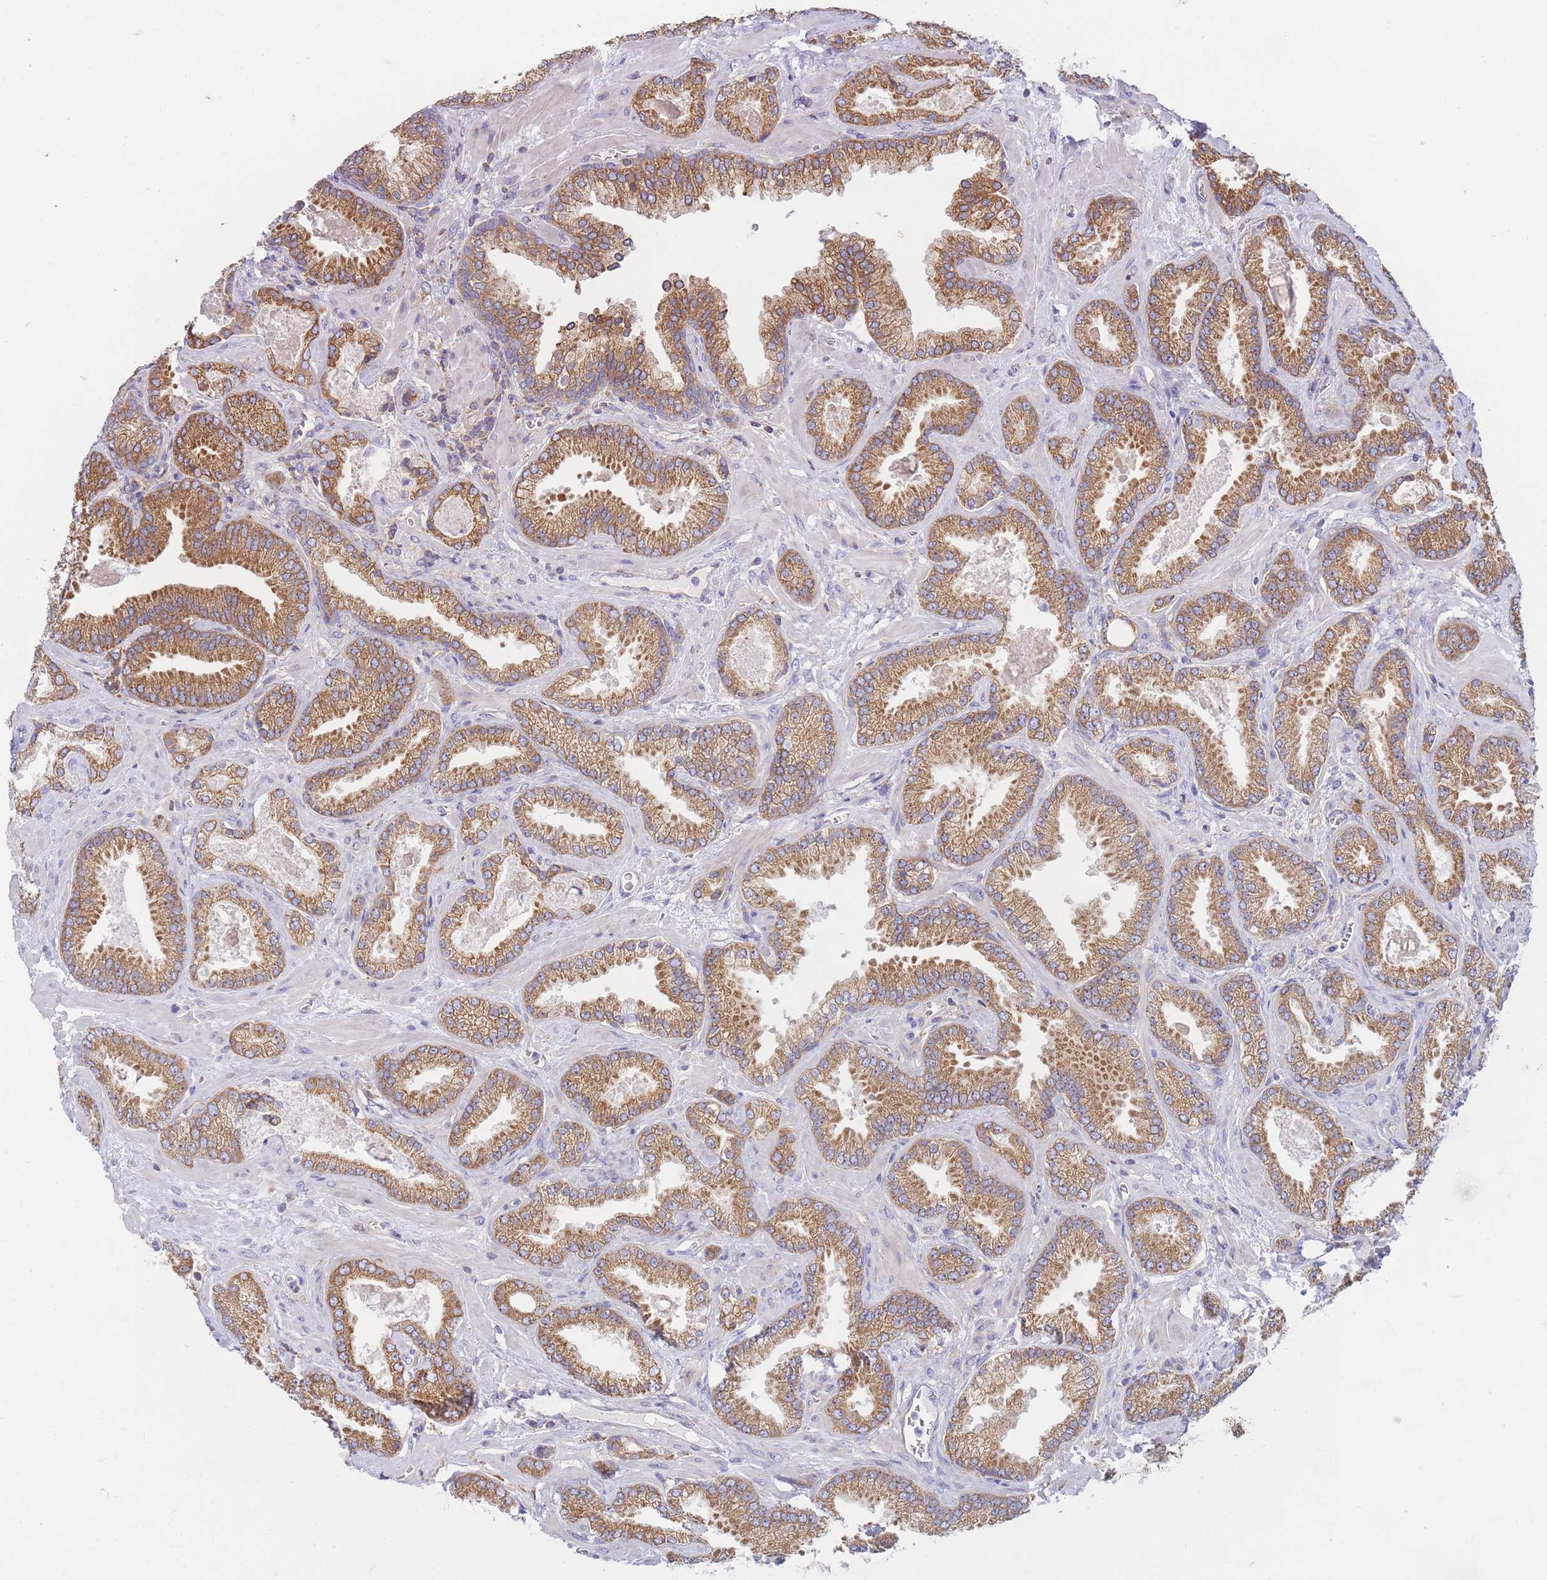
{"staining": {"intensity": "moderate", "quantity": ">75%", "location": "cytoplasmic/membranous"}, "tissue": "prostate cancer", "cell_type": "Tumor cells", "image_type": "cancer", "snomed": [{"axis": "morphology", "description": "Adenocarcinoma, Low grade"}, {"axis": "topography", "description": "Prostate"}], "caption": "About >75% of tumor cells in human prostate adenocarcinoma (low-grade) demonstrate moderate cytoplasmic/membranous protein positivity as visualized by brown immunohistochemical staining.", "gene": "SH2B2", "patient": {"sex": "male", "age": 62}}